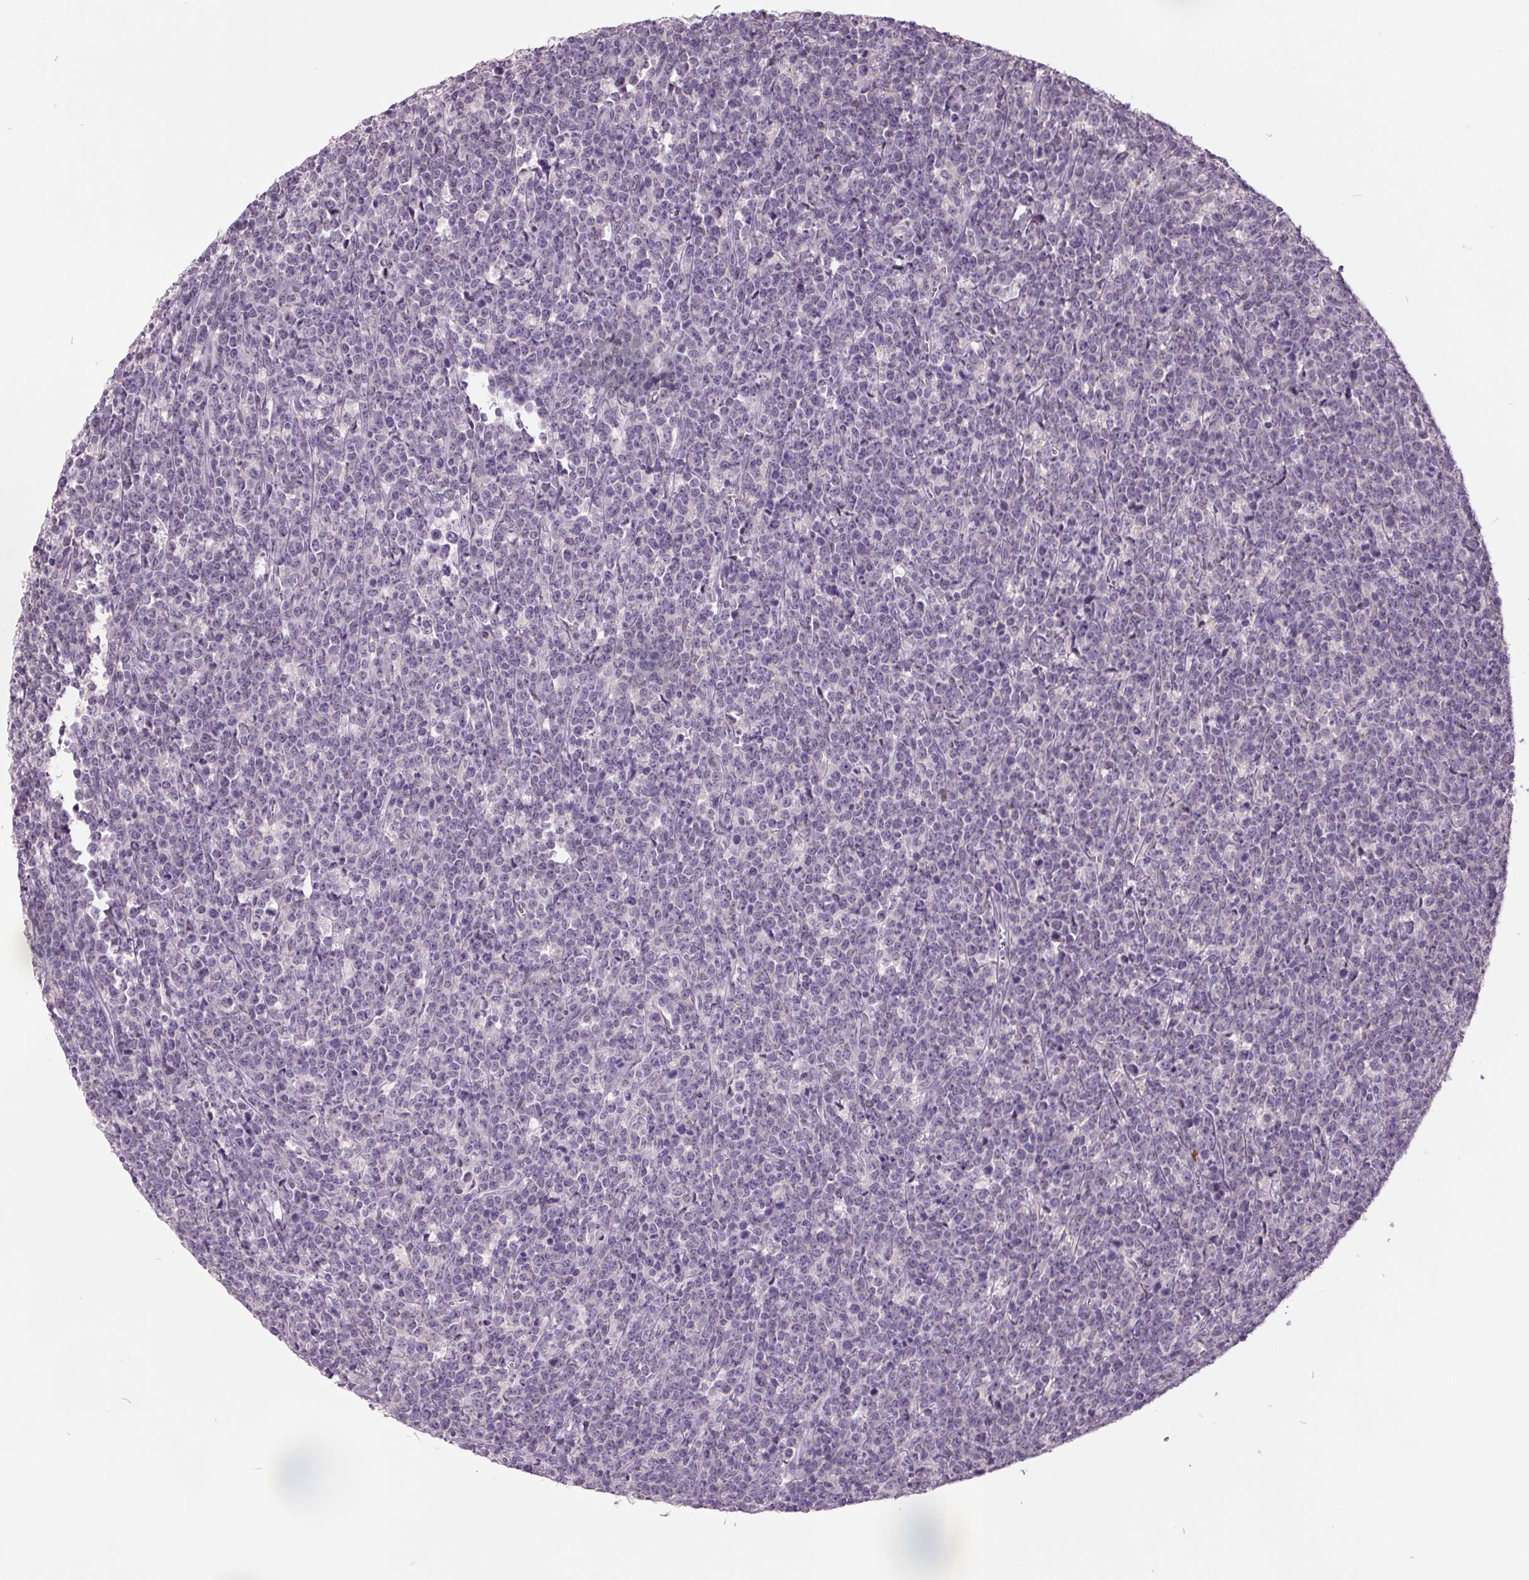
{"staining": {"intensity": "negative", "quantity": "none", "location": "none"}, "tissue": "lymphoma", "cell_type": "Tumor cells", "image_type": "cancer", "snomed": [{"axis": "morphology", "description": "Malignant lymphoma, non-Hodgkin's type, High grade"}, {"axis": "topography", "description": "Small intestine"}], "caption": "High-grade malignant lymphoma, non-Hodgkin's type was stained to show a protein in brown. There is no significant expression in tumor cells.", "gene": "C2orf16", "patient": {"sex": "female", "age": 56}}